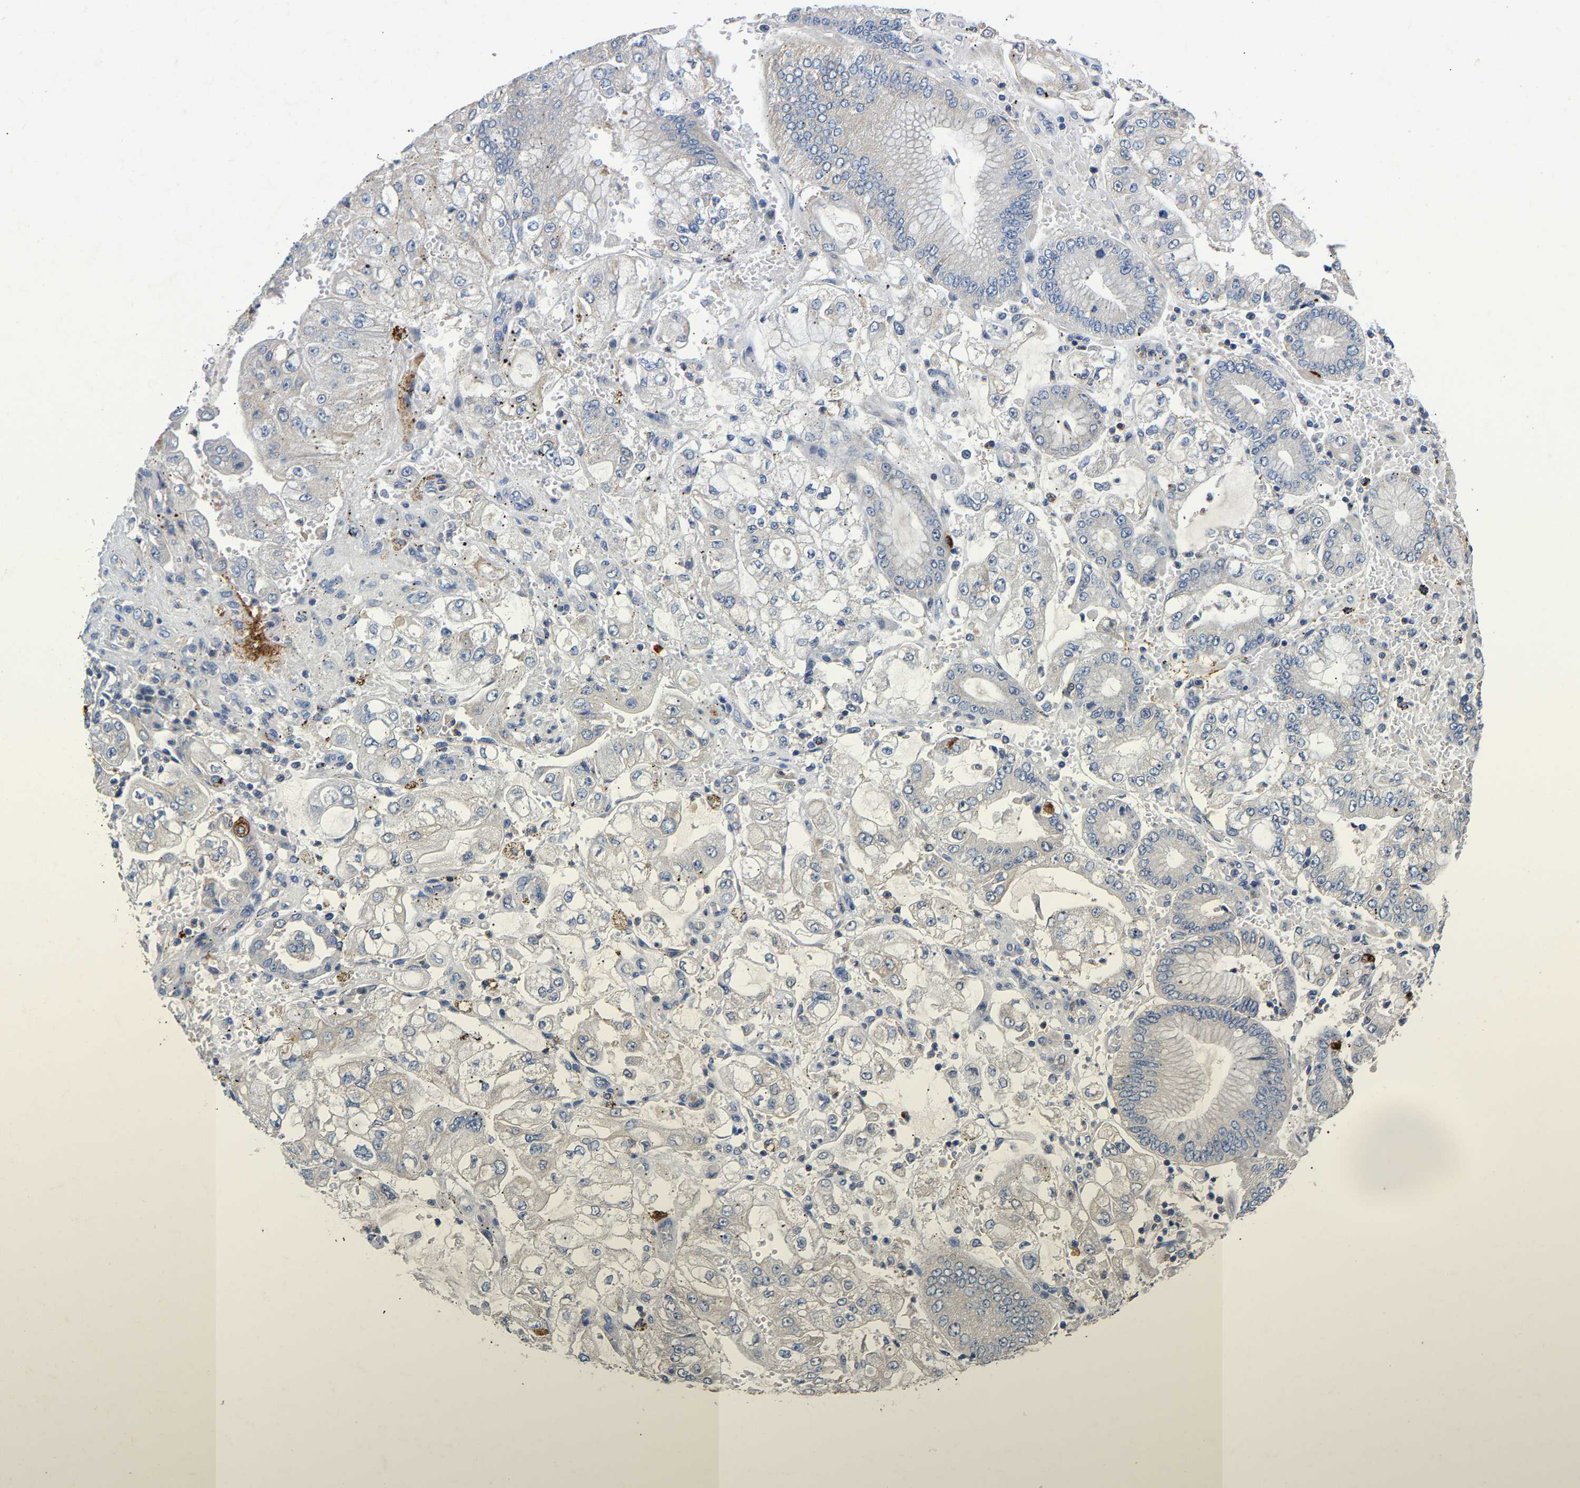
{"staining": {"intensity": "negative", "quantity": "none", "location": "none"}, "tissue": "stomach cancer", "cell_type": "Tumor cells", "image_type": "cancer", "snomed": [{"axis": "morphology", "description": "Adenocarcinoma, NOS"}, {"axis": "topography", "description": "Stomach"}], "caption": "This image is of stomach cancer stained with immunohistochemistry (IHC) to label a protein in brown with the nuclei are counter-stained blue. There is no positivity in tumor cells.", "gene": "CCDC171", "patient": {"sex": "male", "age": 76}}